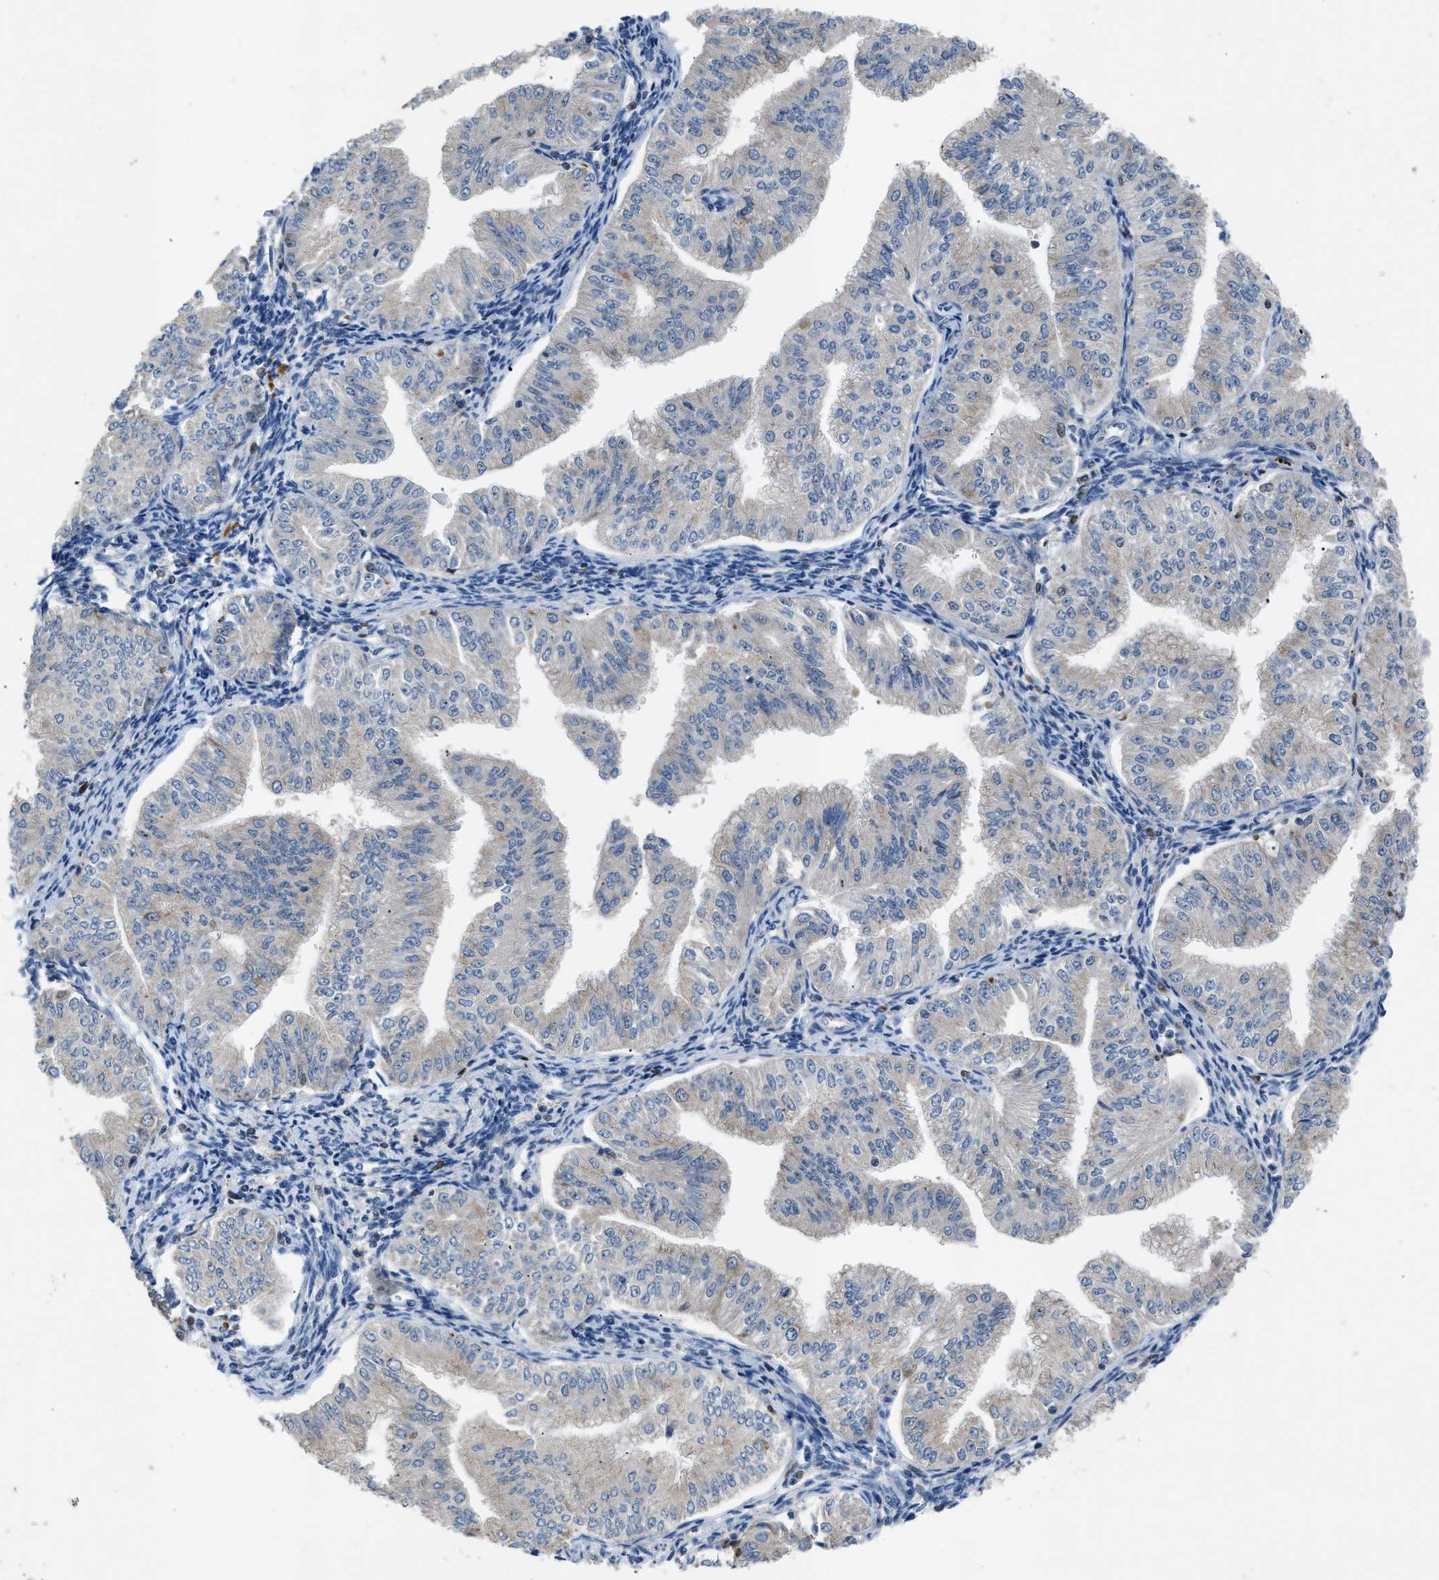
{"staining": {"intensity": "negative", "quantity": "none", "location": "none"}, "tissue": "endometrial cancer", "cell_type": "Tumor cells", "image_type": "cancer", "snomed": [{"axis": "morphology", "description": "Normal tissue, NOS"}, {"axis": "morphology", "description": "Adenocarcinoma, NOS"}, {"axis": "topography", "description": "Endometrium"}], "caption": "Tumor cells are negative for protein expression in human endometrial cancer (adenocarcinoma). (Stains: DAB immunohistochemistry (IHC) with hematoxylin counter stain, Microscopy: brightfield microscopy at high magnification).", "gene": "TOMM34", "patient": {"sex": "female", "age": 53}}